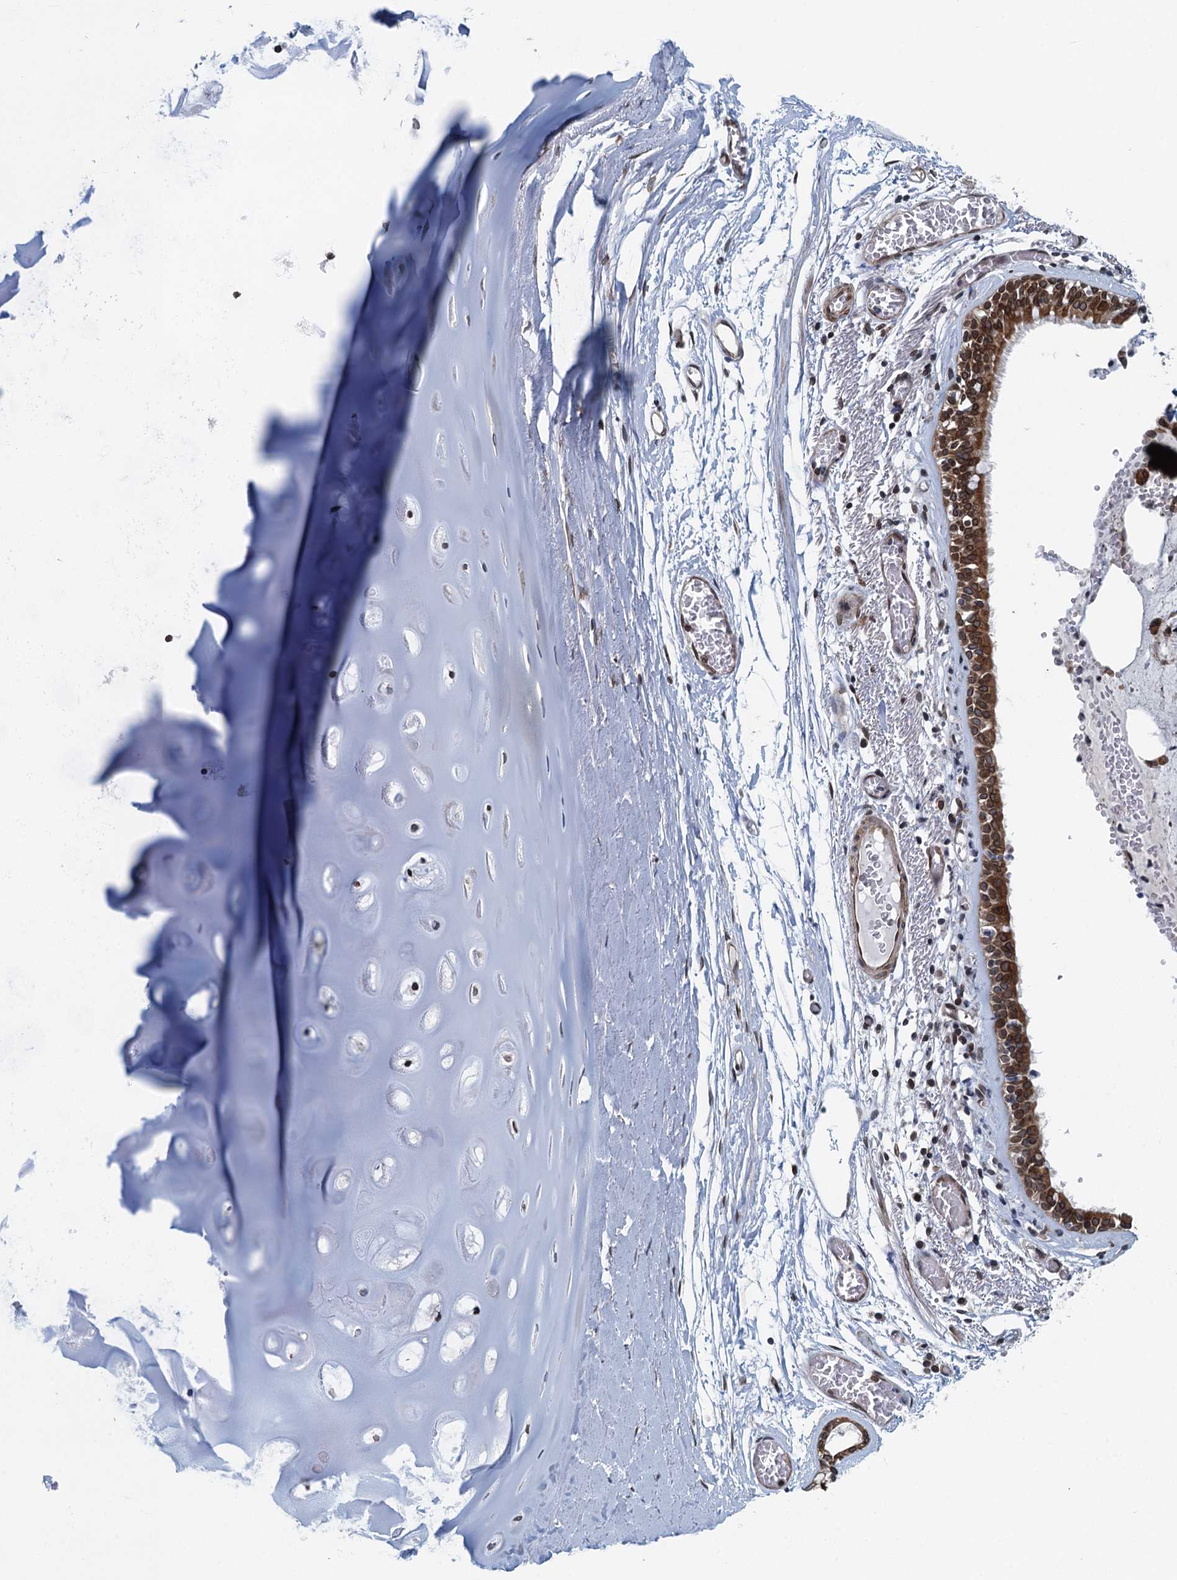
{"staining": {"intensity": "moderate", "quantity": ">75%", "location": "cytoplasmic/membranous,nuclear"}, "tissue": "bronchus", "cell_type": "Respiratory epithelial cells", "image_type": "normal", "snomed": [{"axis": "morphology", "description": "Normal tissue, NOS"}, {"axis": "topography", "description": "Bronchus"}, {"axis": "topography", "description": "Lung"}], "caption": "Bronchus stained with DAB IHC displays medium levels of moderate cytoplasmic/membranous,nuclear positivity in about >75% of respiratory epithelial cells.", "gene": "CCDC34", "patient": {"sex": "male", "age": 56}}